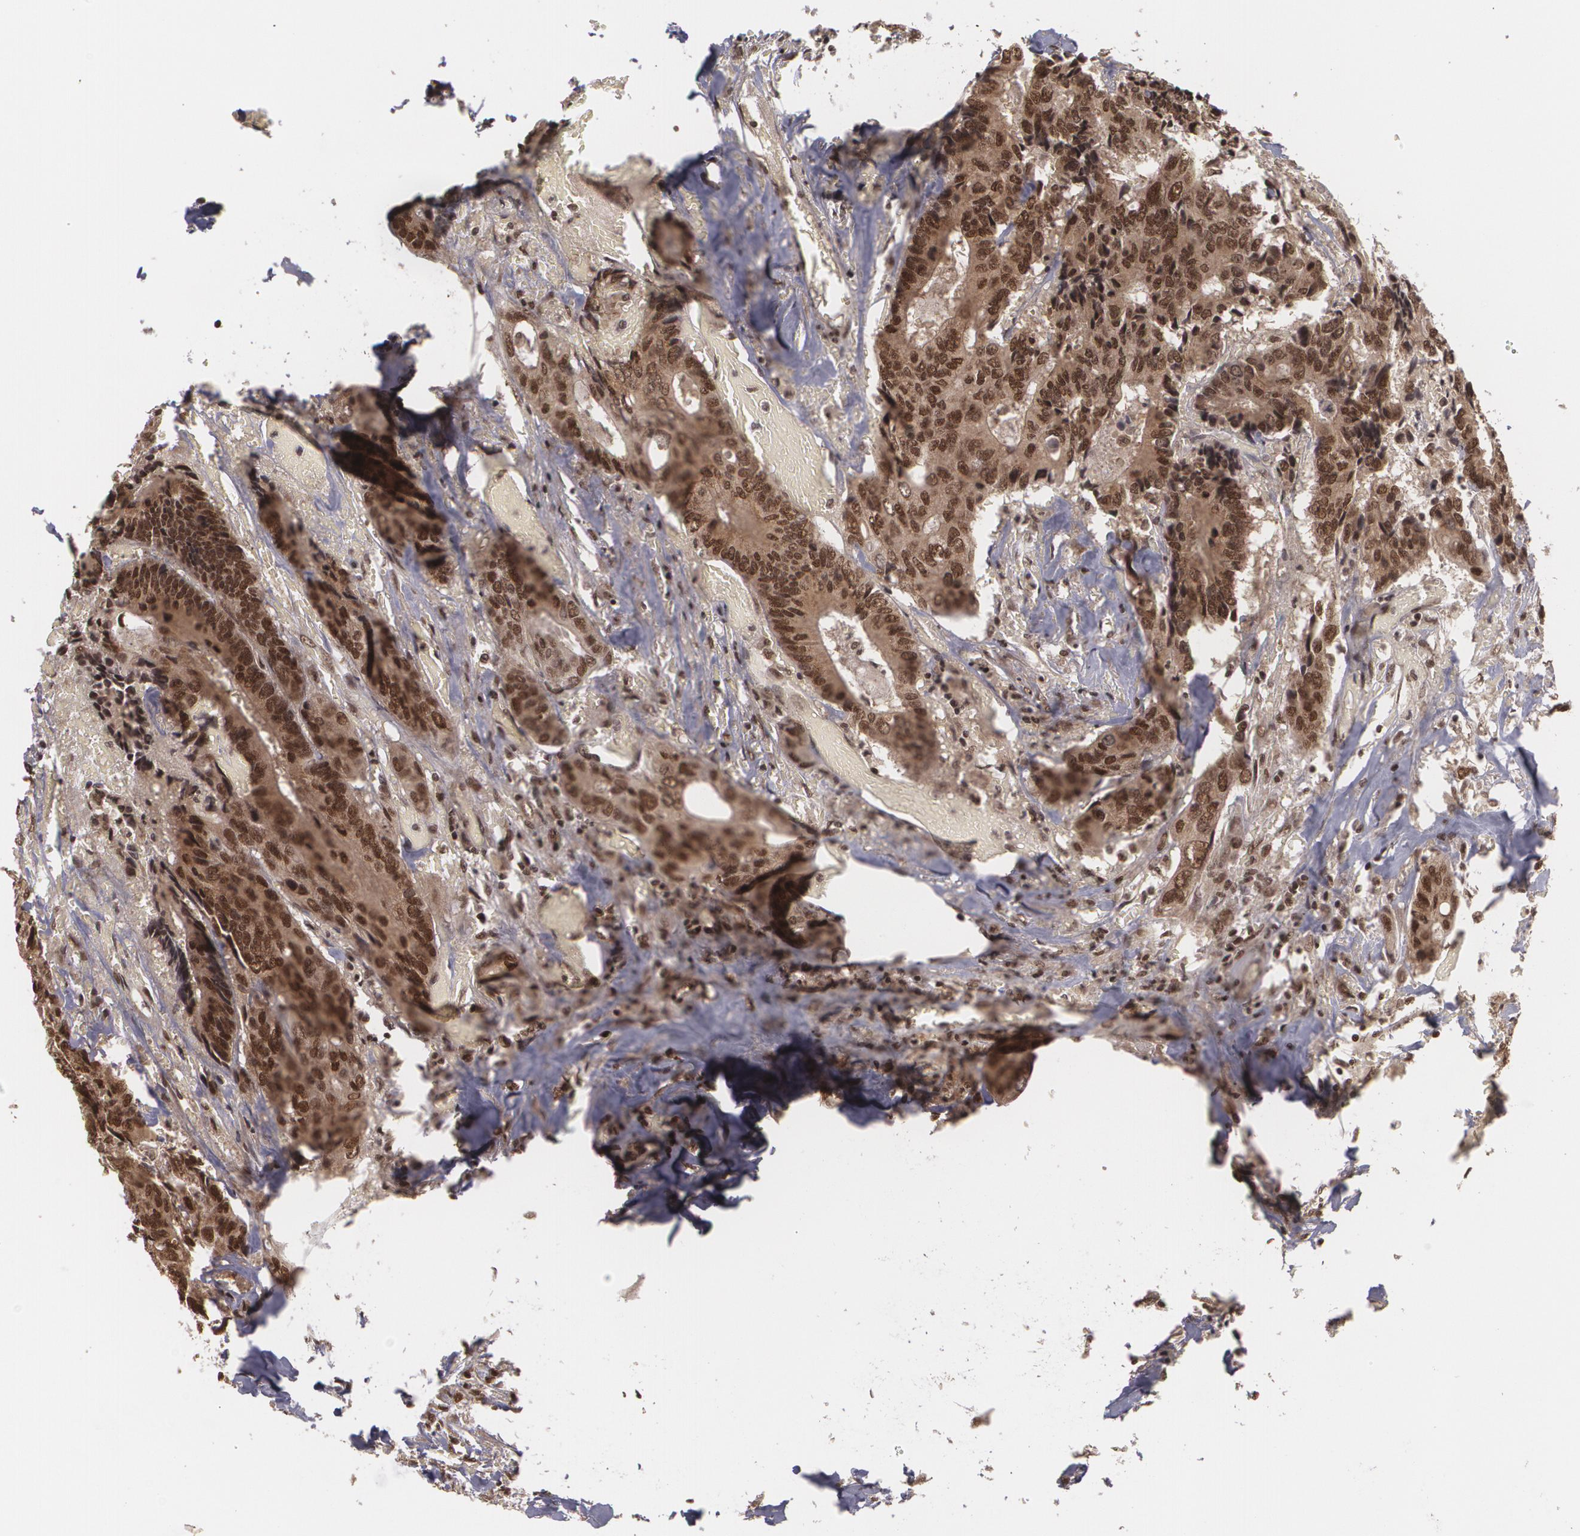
{"staining": {"intensity": "strong", "quantity": ">75%", "location": "nuclear"}, "tissue": "colorectal cancer", "cell_type": "Tumor cells", "image_type": "cancer", "snomed": [{"axis": "morphology", "description": "Adenocarcinoma, NOS"}, {"axis": "topography", "description": "Rectum"}], "caption": "Colorectal cancer (adenocarcinoma) stained for a protein demonstrates strong nuclear positivity in tumor cells.", "gene": "RXRB", "patient": {"sex": "male", "age": 55}}